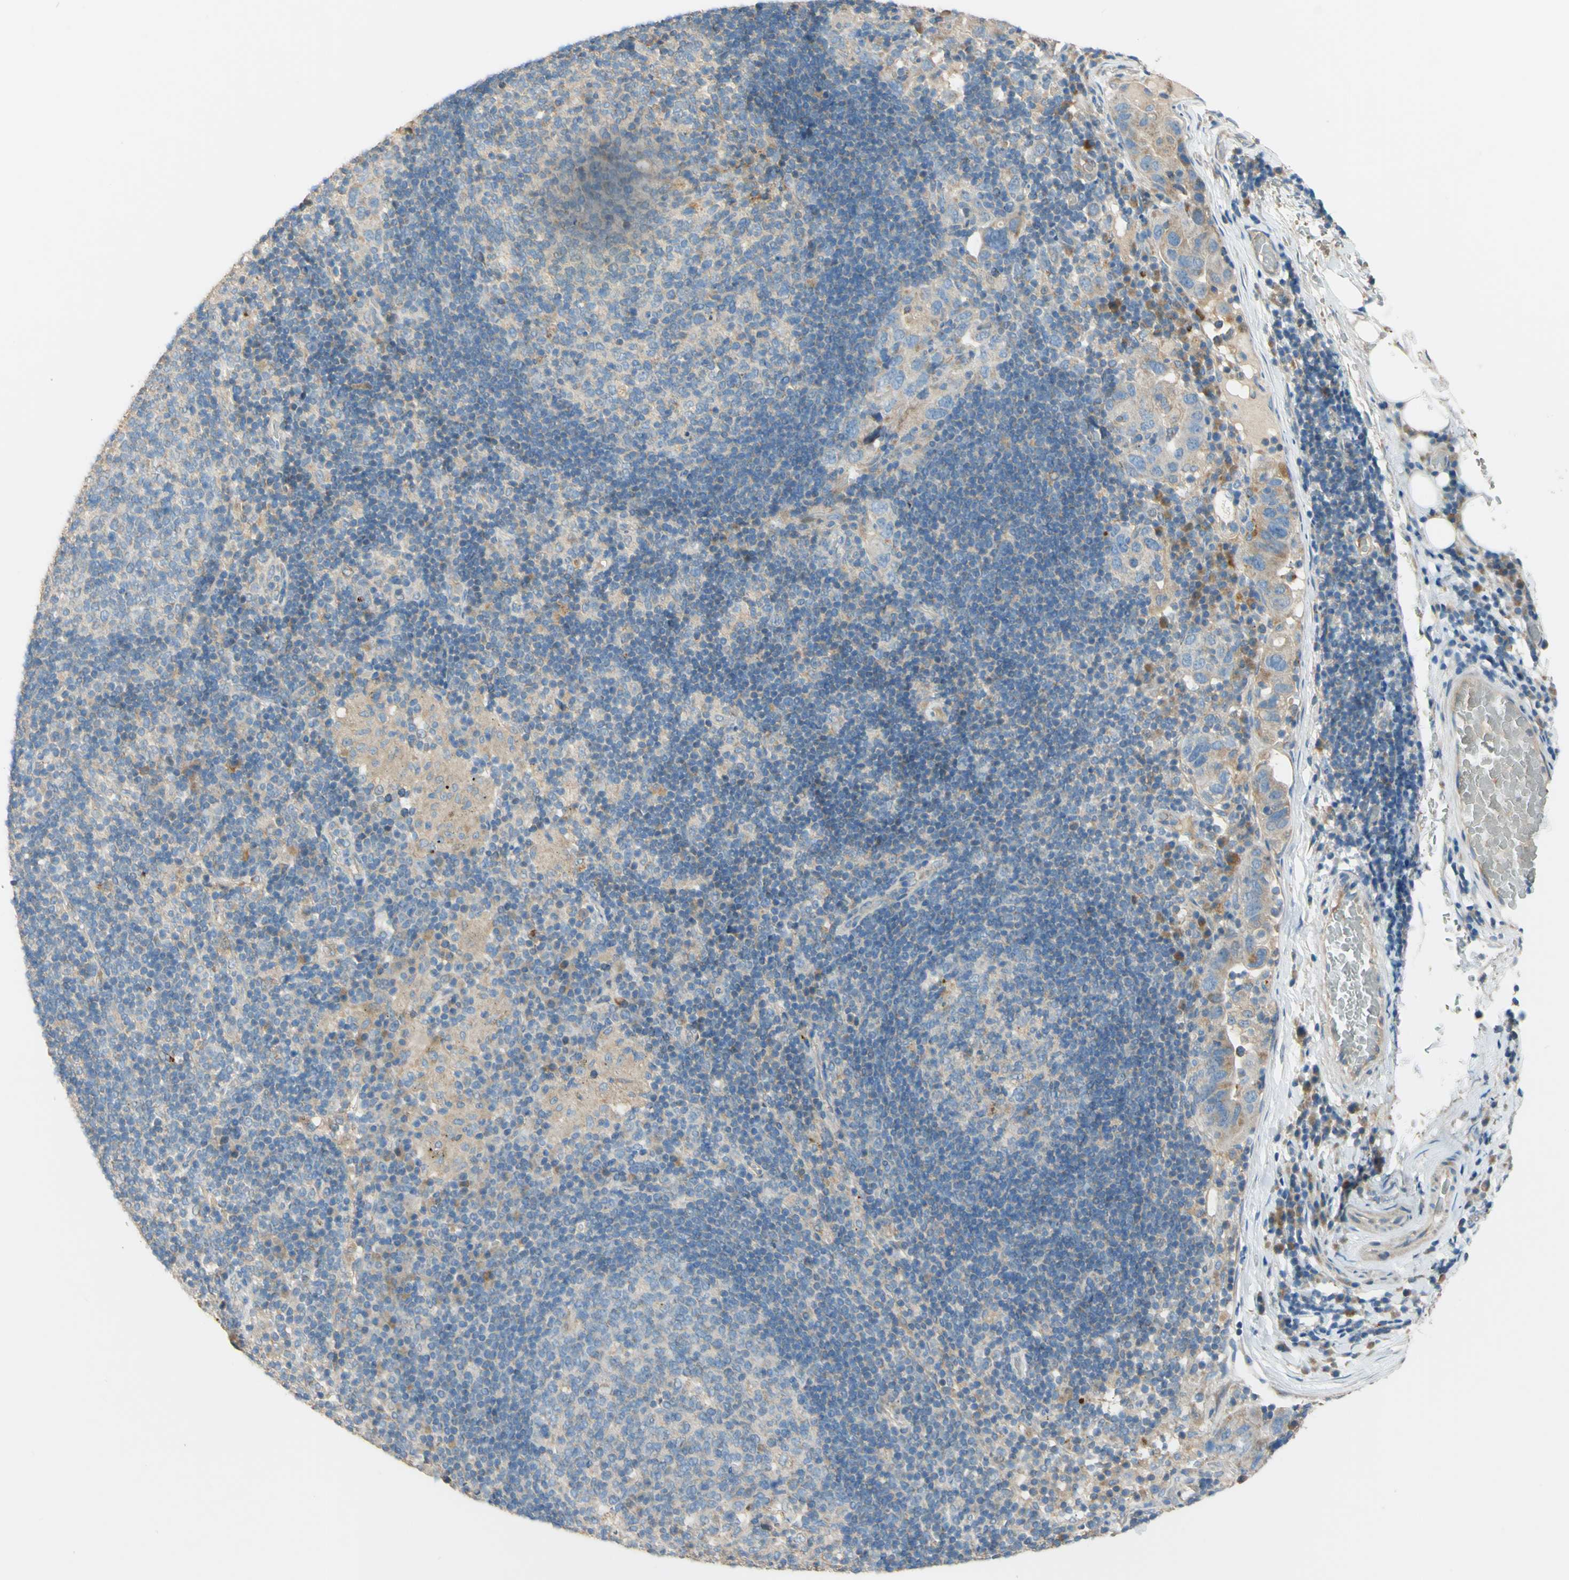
{"staining": {"intensity": "weak", "quantity": "25%-75%", "location": "cytoplasmic/membranous"}, "tissue": "adipose tissue", "cell_type": "Adipocytes", "image_type": "normal", "snomed": [{"axis": "morphology", "description": "Normal tissue, NOS"}, {"axis": "morphology", "description": "Adenocarcinoma, NOS"}, {"axis": "topography", "description": "Esophagus"}], "caption": "DAB immunohistochemical staining of normal adipose tissue displays weak cytoplasmic/membranous protein positivity in about 25%-75% of adipocytes.", "gene": "DKK3", "patient": {"sex": "male", "age": 62}}